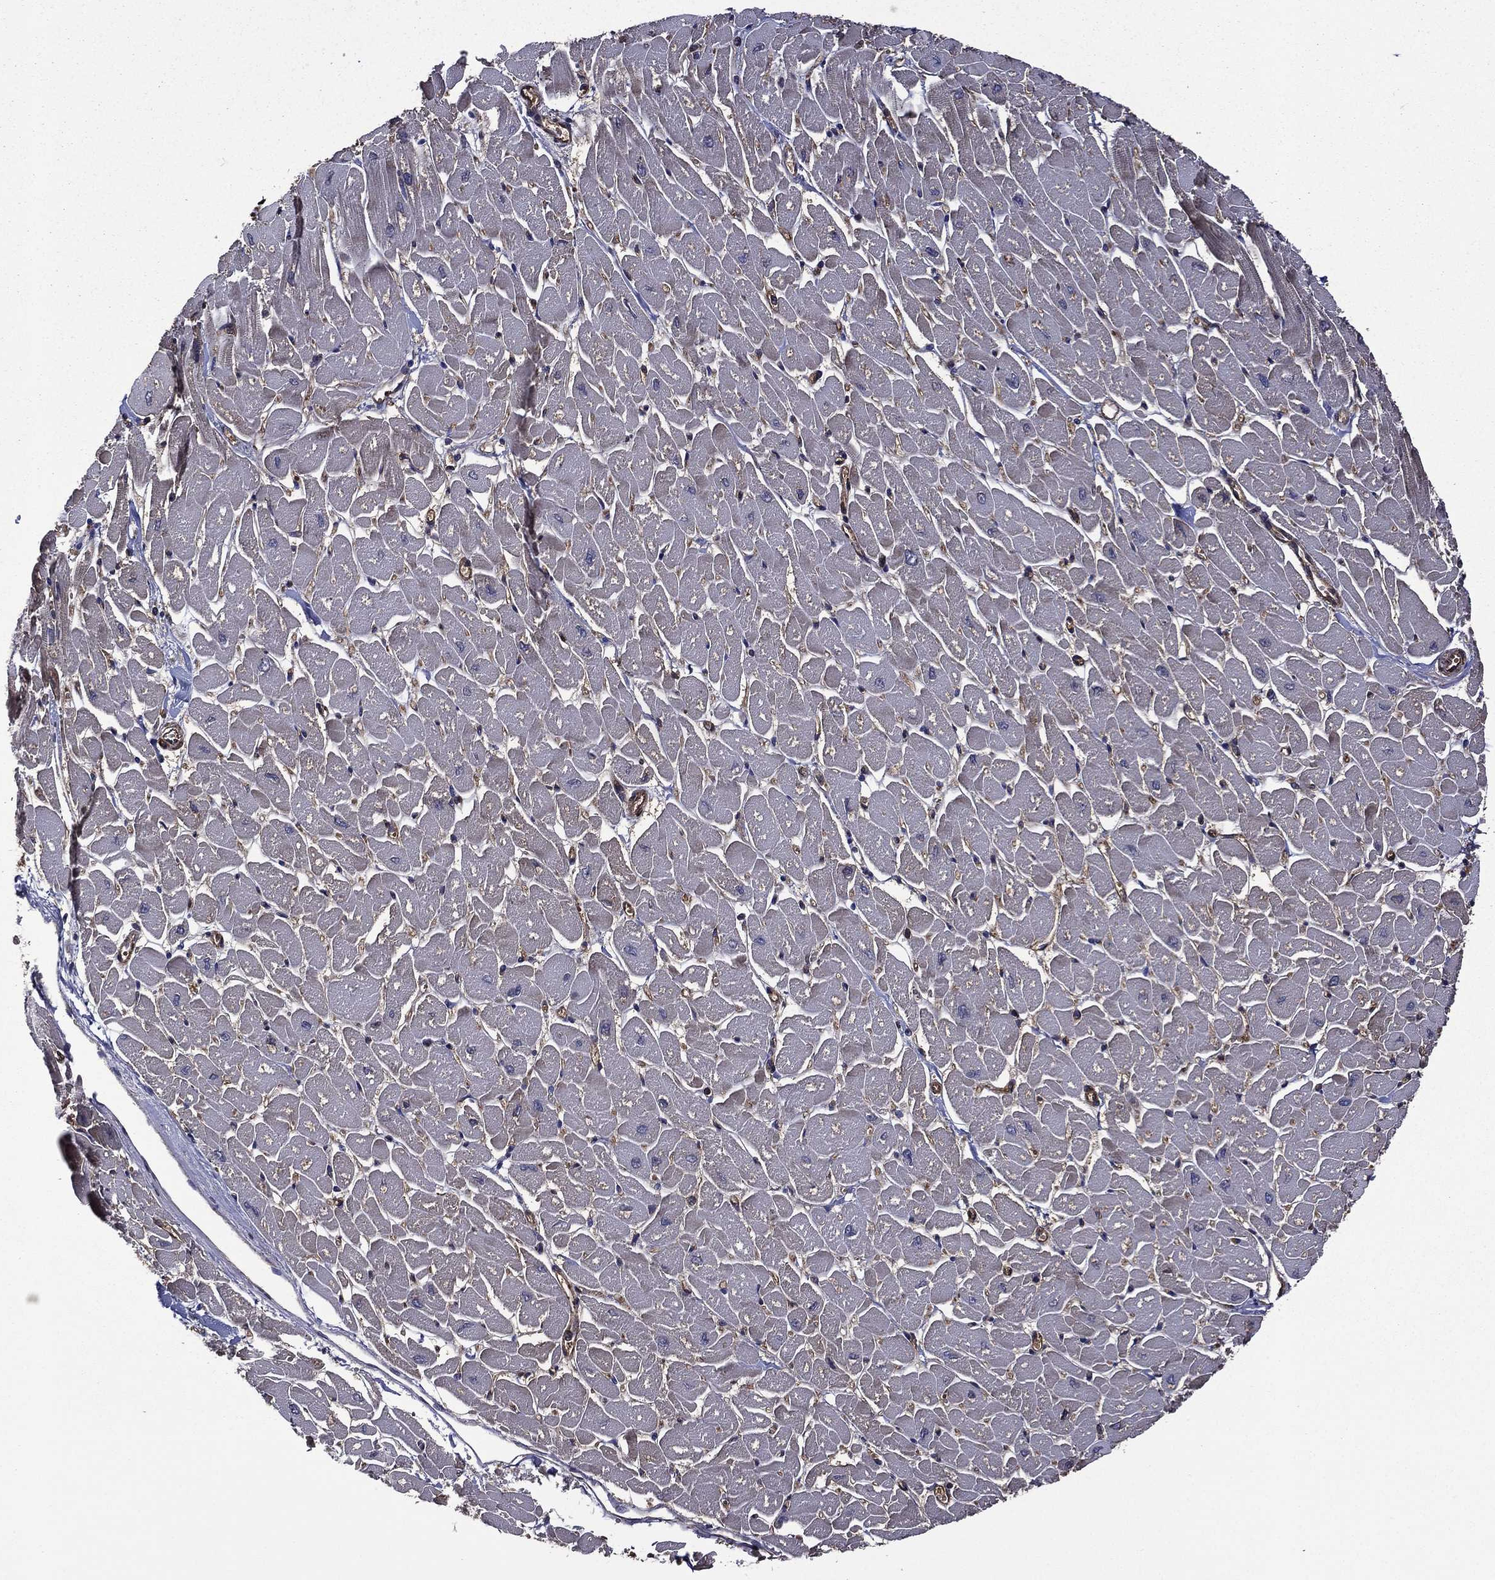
{"staining": {"intensity": "negative", "quantity": "none", "location": "none"}, "tissue": "heart muscle", "cell_type": "Cardiomyocytes", "image_type": "normal", "snomed": [{"axis": "morphology", "description": "Normal tissue, NOS"}, {"axis": "topography", "description": "Heart"}], "caption": "IHC image of benign human heart muscle stained for a protein (brown), which reveals no positivity in cardiomyocytes. The staining is performed using DAB (3,3'-diaminobenzidine) brown chromogen with nuclei counter-stained in using hematoxylin.", "gene": "PLPP3", "patient": {"sex": "male", "age": 57}}